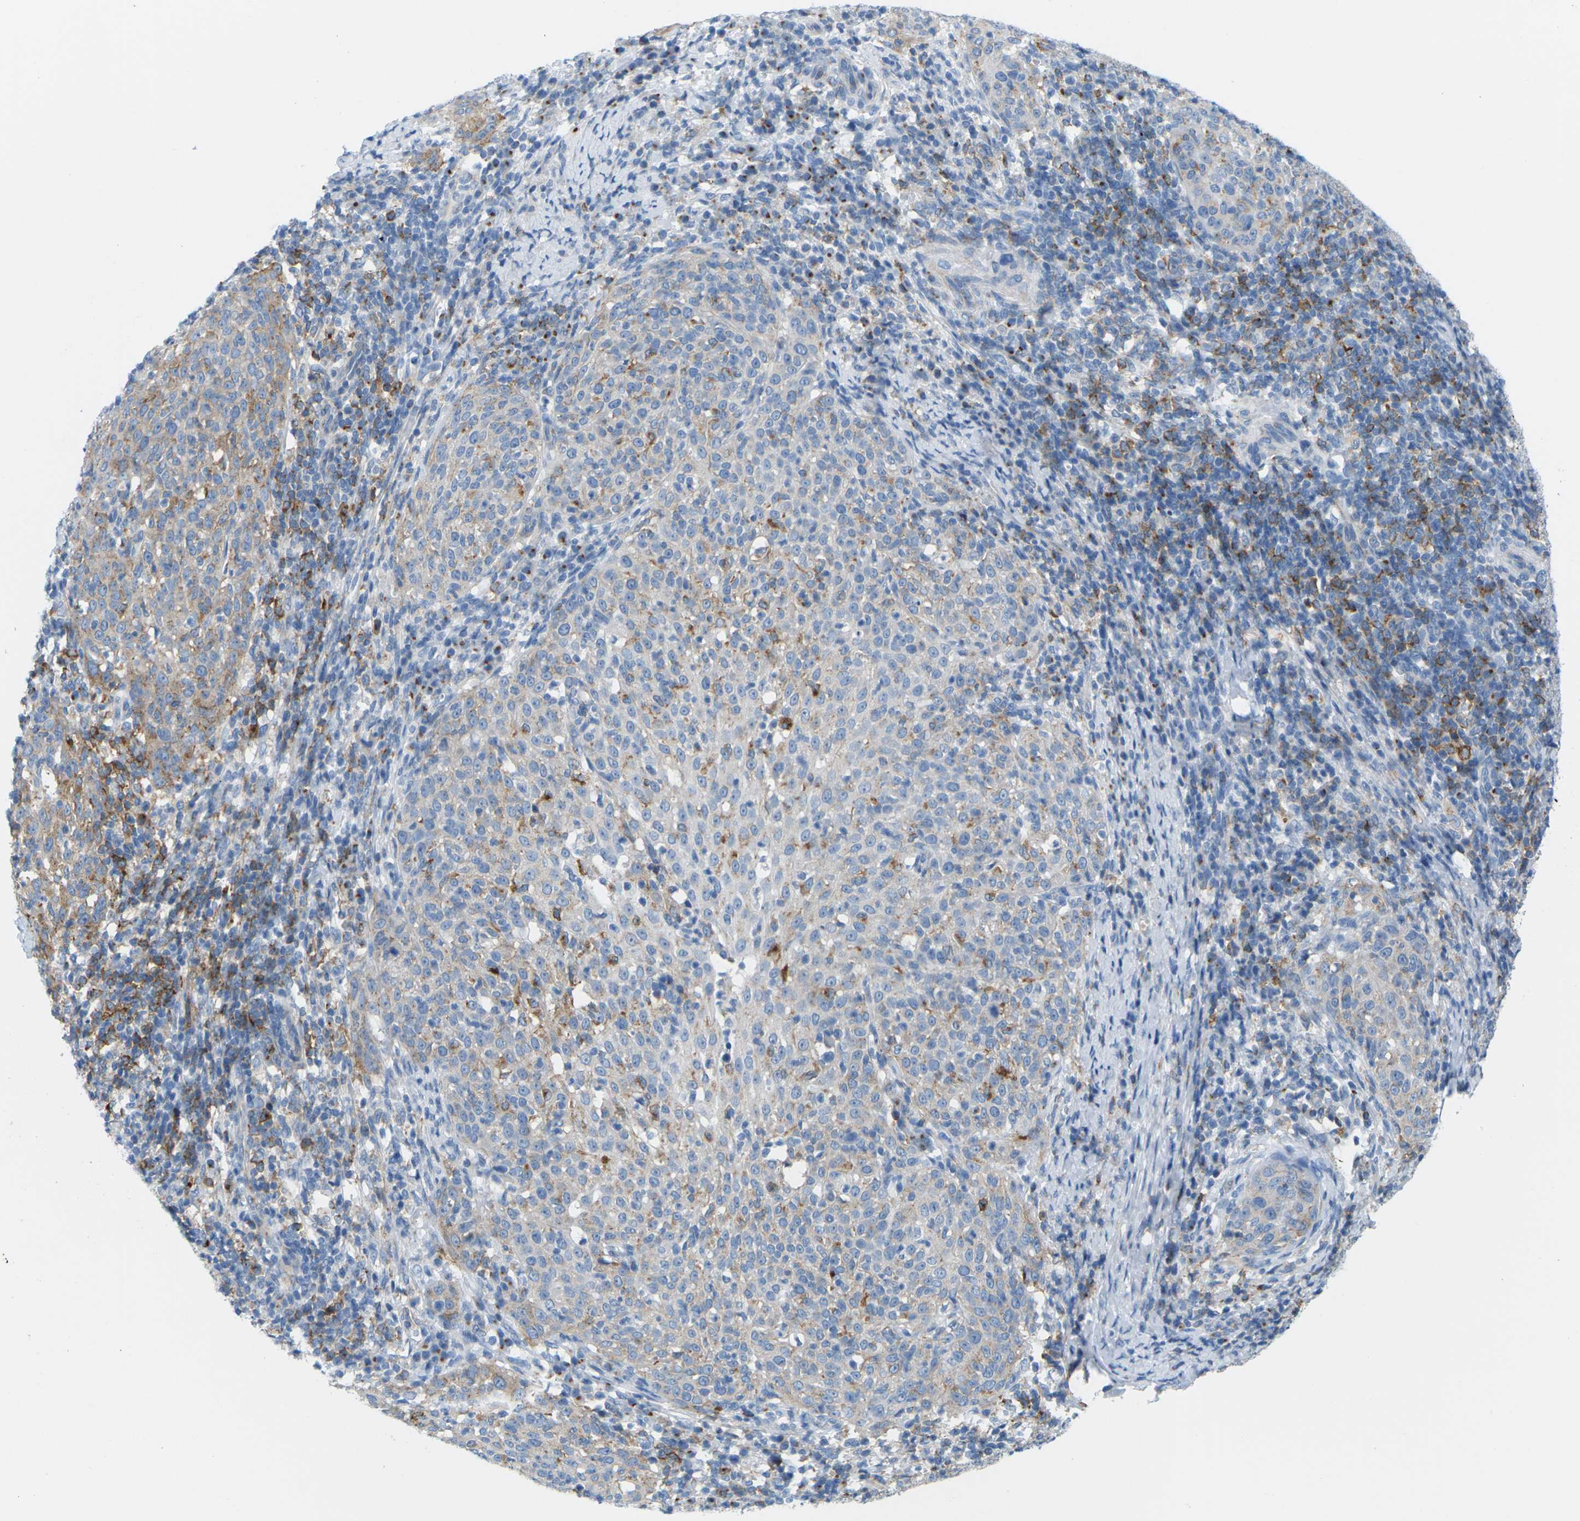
{"staining": {"intensity": "weak", "quantity": "25%-75%", "location": "cytoplasmic/membranous"}, "tissue": "cervical cancer", "cell_type": "Tumor cells", "image_type": "cancer", "snomed": [{"axis": "morphology", "description": "Squamous cell carcinoma, NOS"}, {"axis": "topography", "description": "Cervix"}], "caption": "Squamous cell carcinoma (cervical) stained for a protein (brown) reveals weak cytoplasmic/membranous positive expression in about 25%-75% of tumor cells.", "gene": "SYNGR2", "patient": {"sex": "female", "age": 51}}